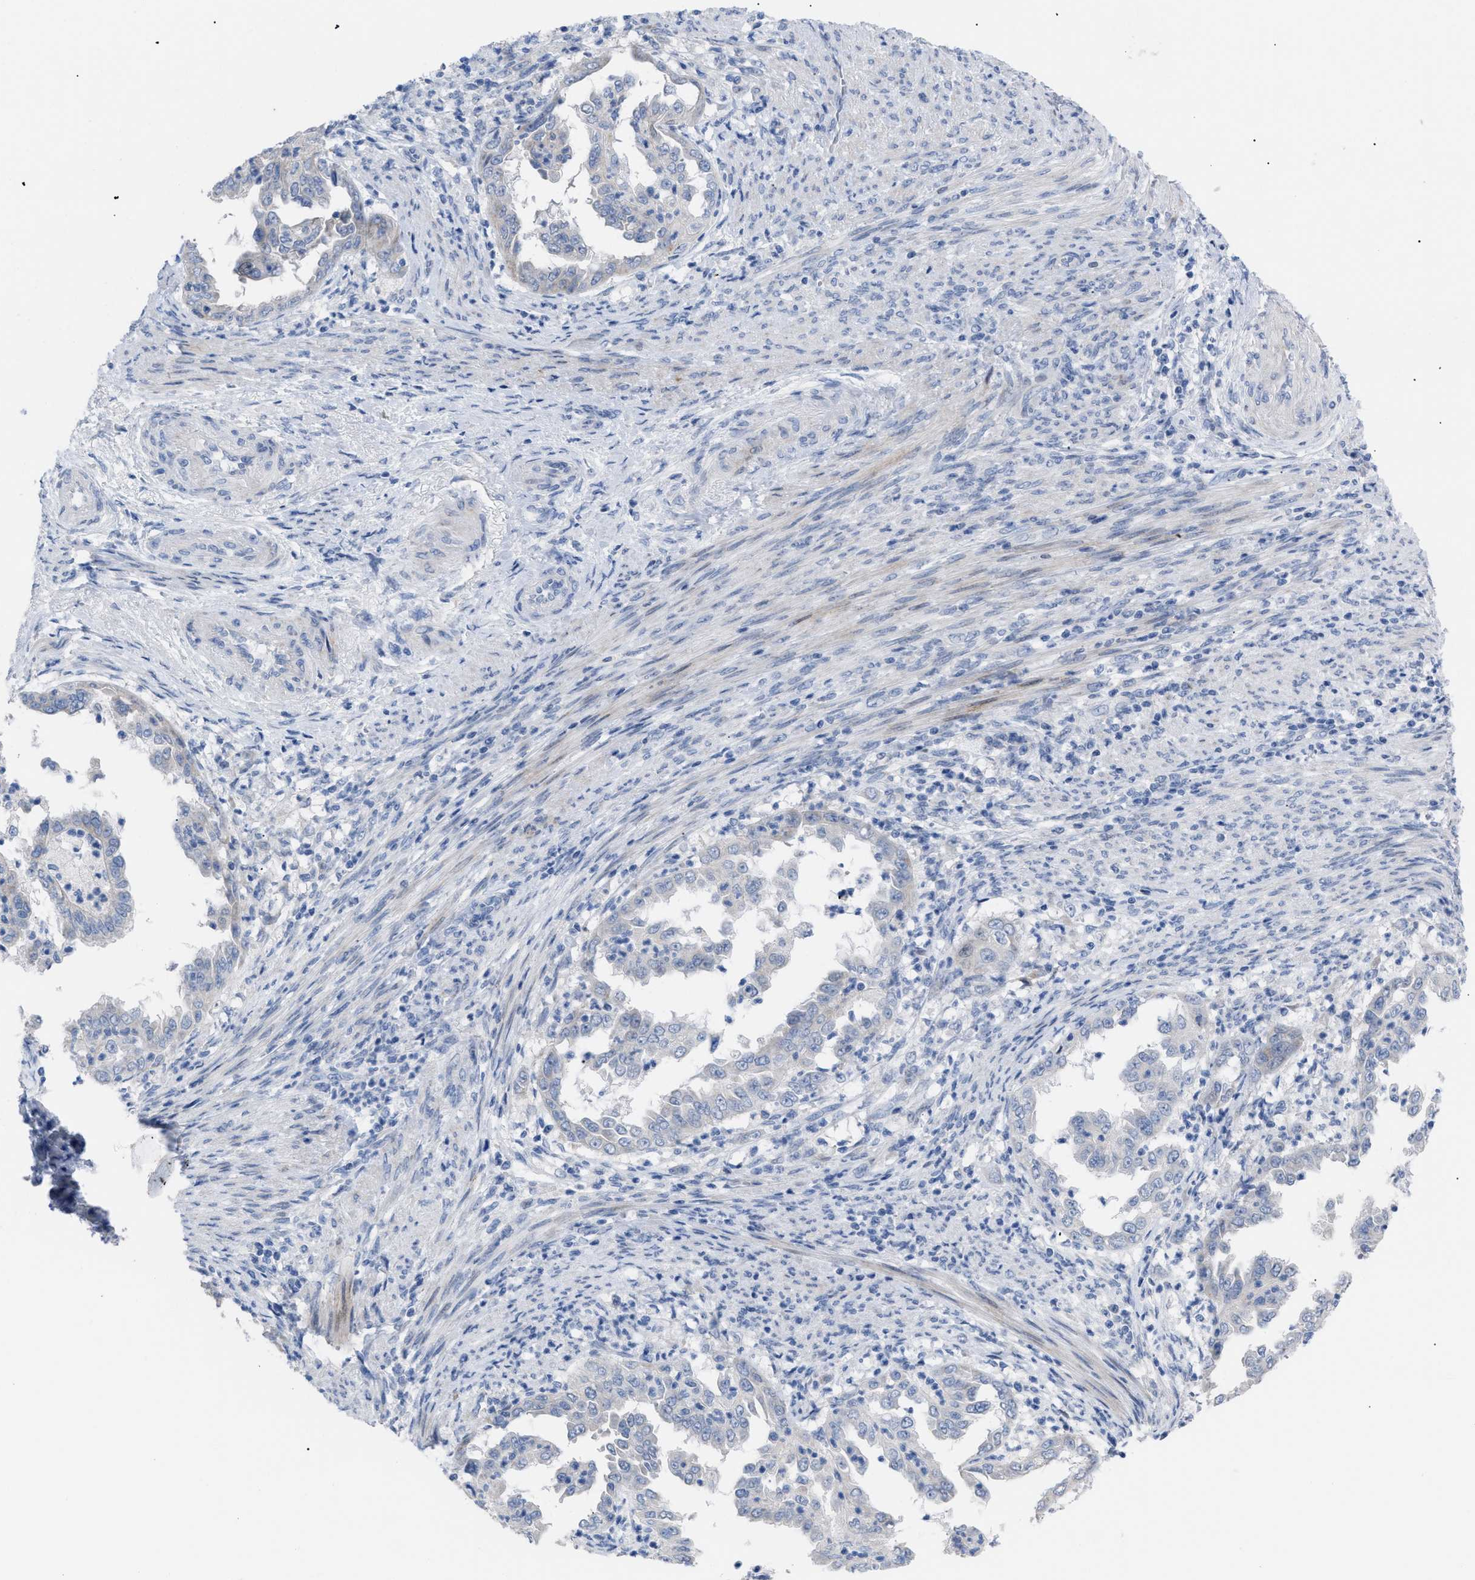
{"staining": {"intensity": "negative", "quantity": "none", "location": "none"}, "tissue": "endometrial cancer", "cell_type": "Tumor cells", "image_type": "cancer", "snomed": [{"axis": "morphology", "description": "Adenocarcinoma, NOS"}, {"axis": "topography", "description": "Endometrium"}], "caption": "An image of endometrial adenocarcinoma stained for a protein demonstrates no brown staining in tumor cells.", "gene": "CAV3", "patient": {"sex": "female", "age": 85}}